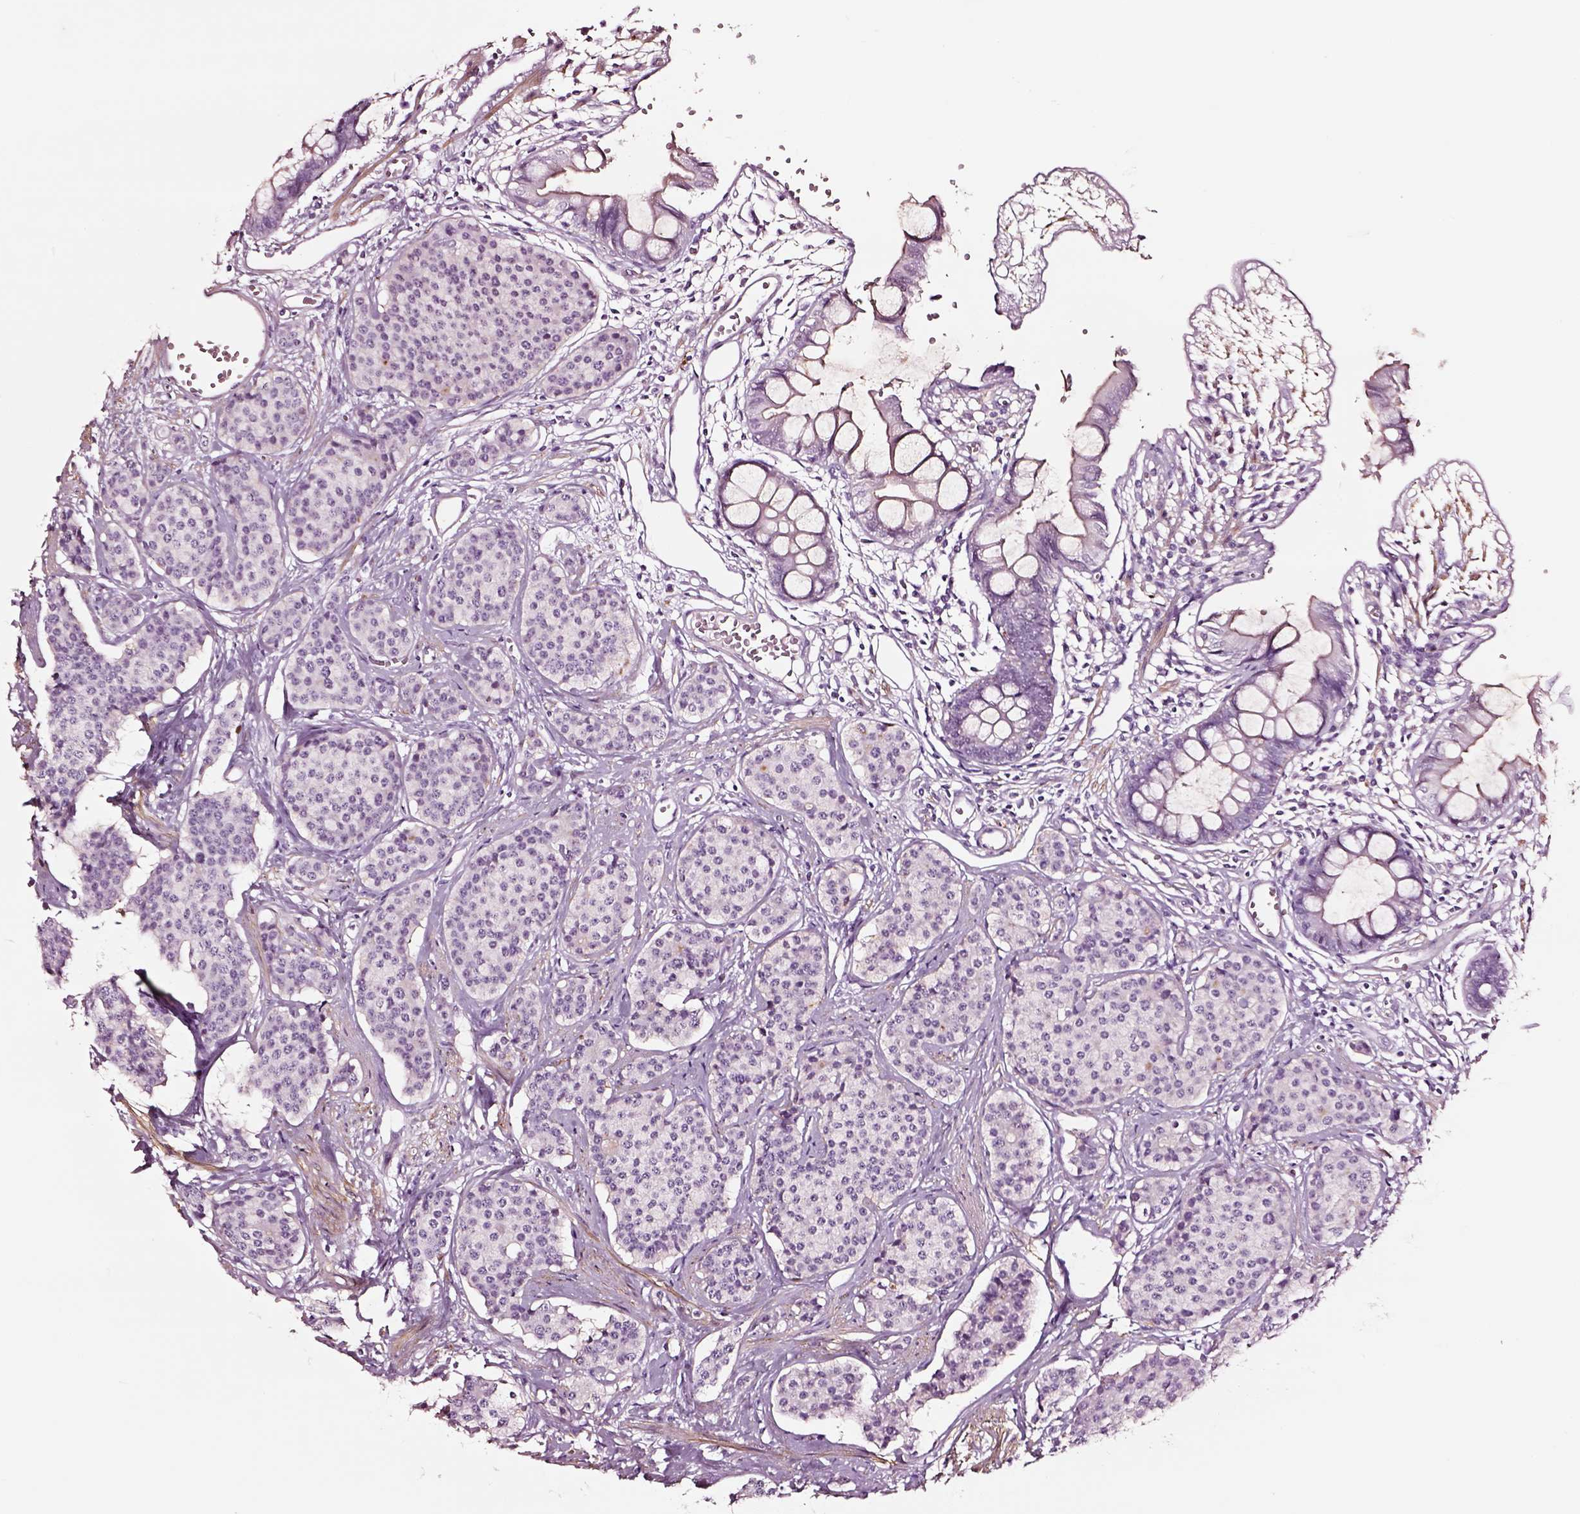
{"staining": {"intensity": "negative", "quantity": "none", "location": "none"}, "tissue": "carcinoid", "cell_type": "Tumor cells", "image_type": "cancer", "snomed": [{"axis": "morphology", "description": "Carcinoid, malignant, NOS"}, {"axis": "topography", "description": "Small intestine"}], "caption": "Tumor cells show no significant staining in carcinoid. Nuclei are stained in blue.", "gene": "SOX10", "patient": {"sex": "female", "age": 64}}